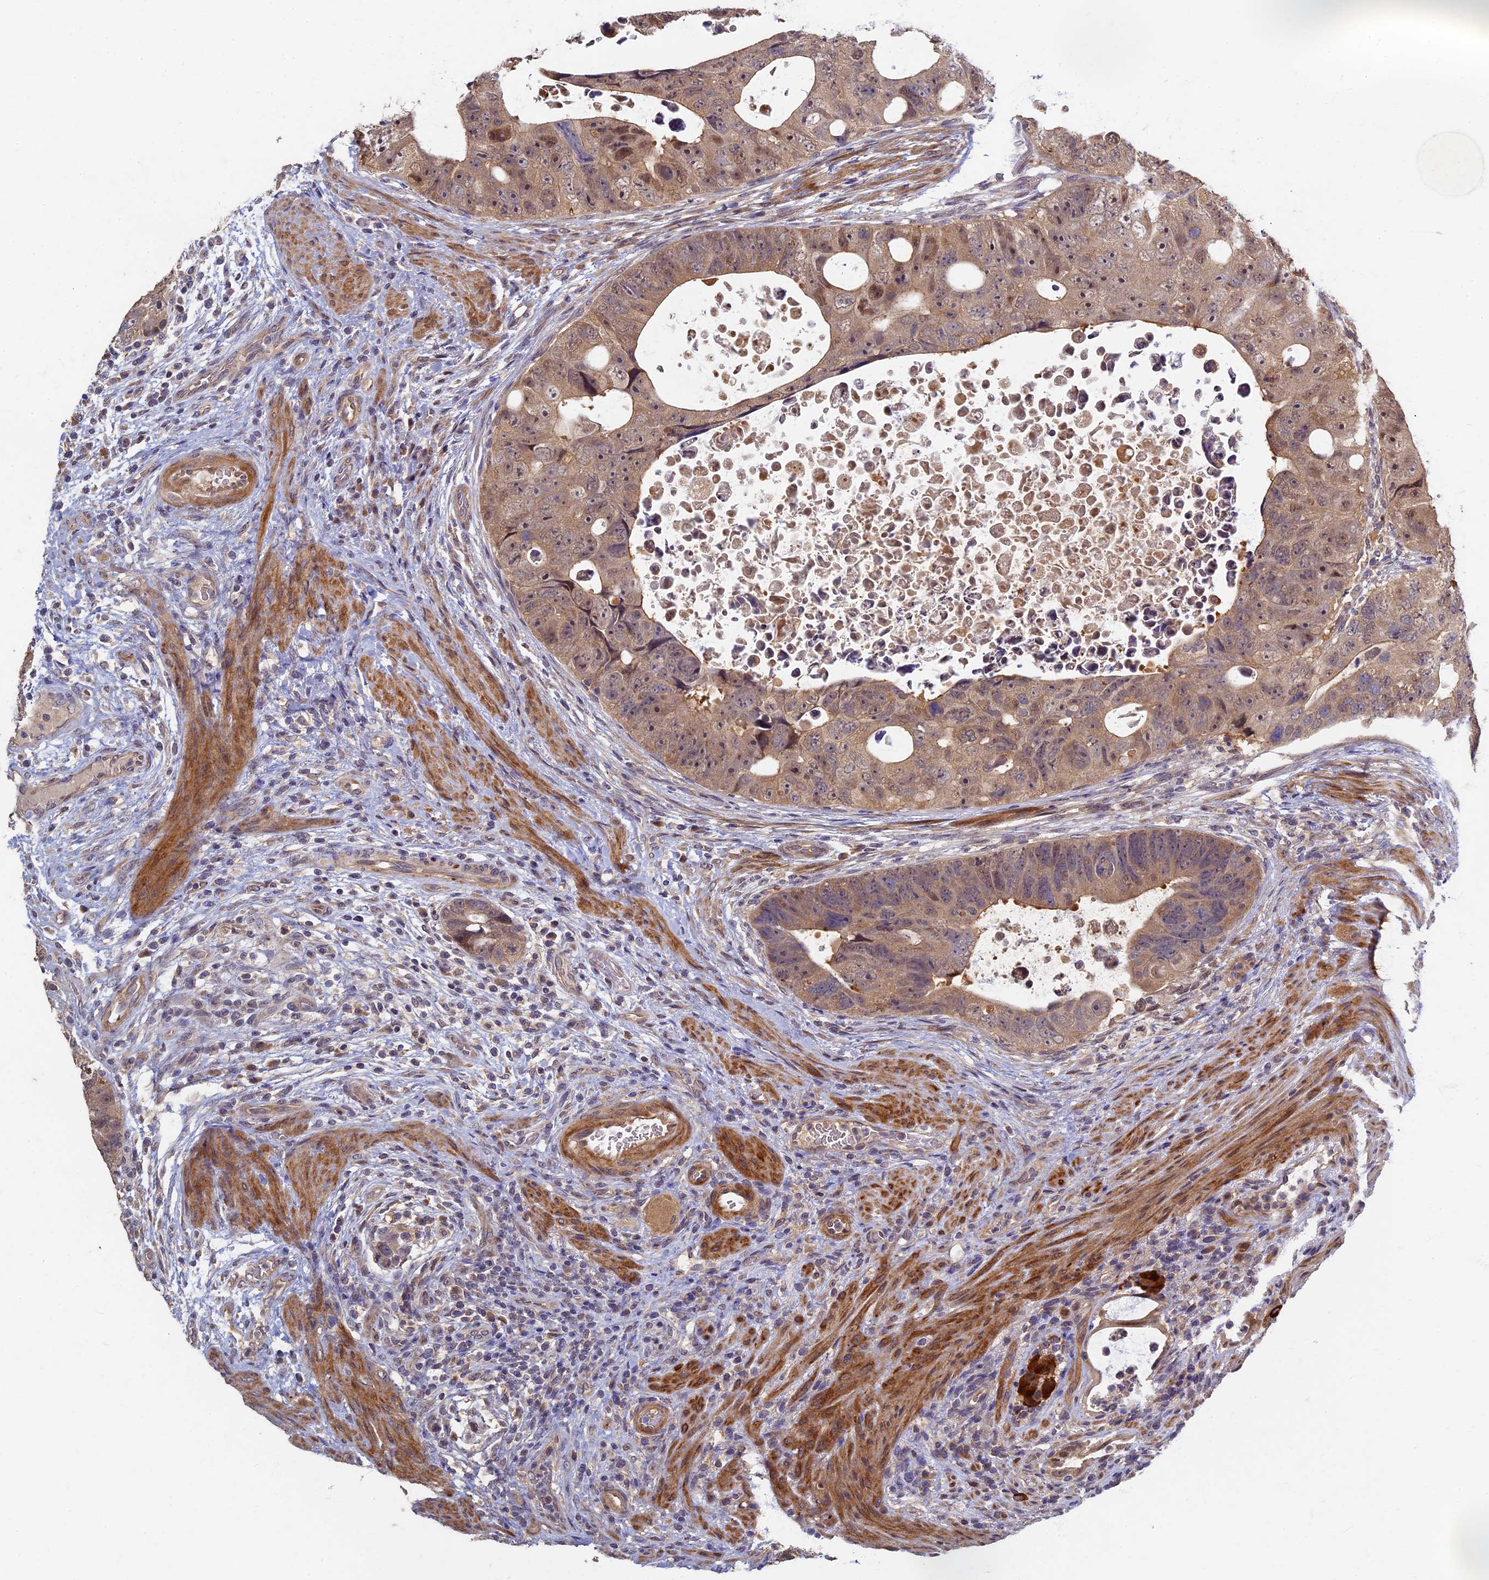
{"staining": {"intensity": "moderate", "quantity": "25%-75%", "location": "cytoplasmic/membranous,nuclear"}, "tissue": "colorectal cancer", "cell_type": "Tumor cells", "image_type": "cancer", "snomed": [{"axis": "morphology", "description": "Adenocarcinoma, NOS"}, {"axis": "topography", "description": "Rectum"}], "caption": "Colorectal cancer stained with IHC demonstrates moderate cytoplasmic/membranous and nuclear staining in approximately 25%-75% of tumor cells.", "gene": "RSPH3", "patient": {"sex": "male", "age": 59}}